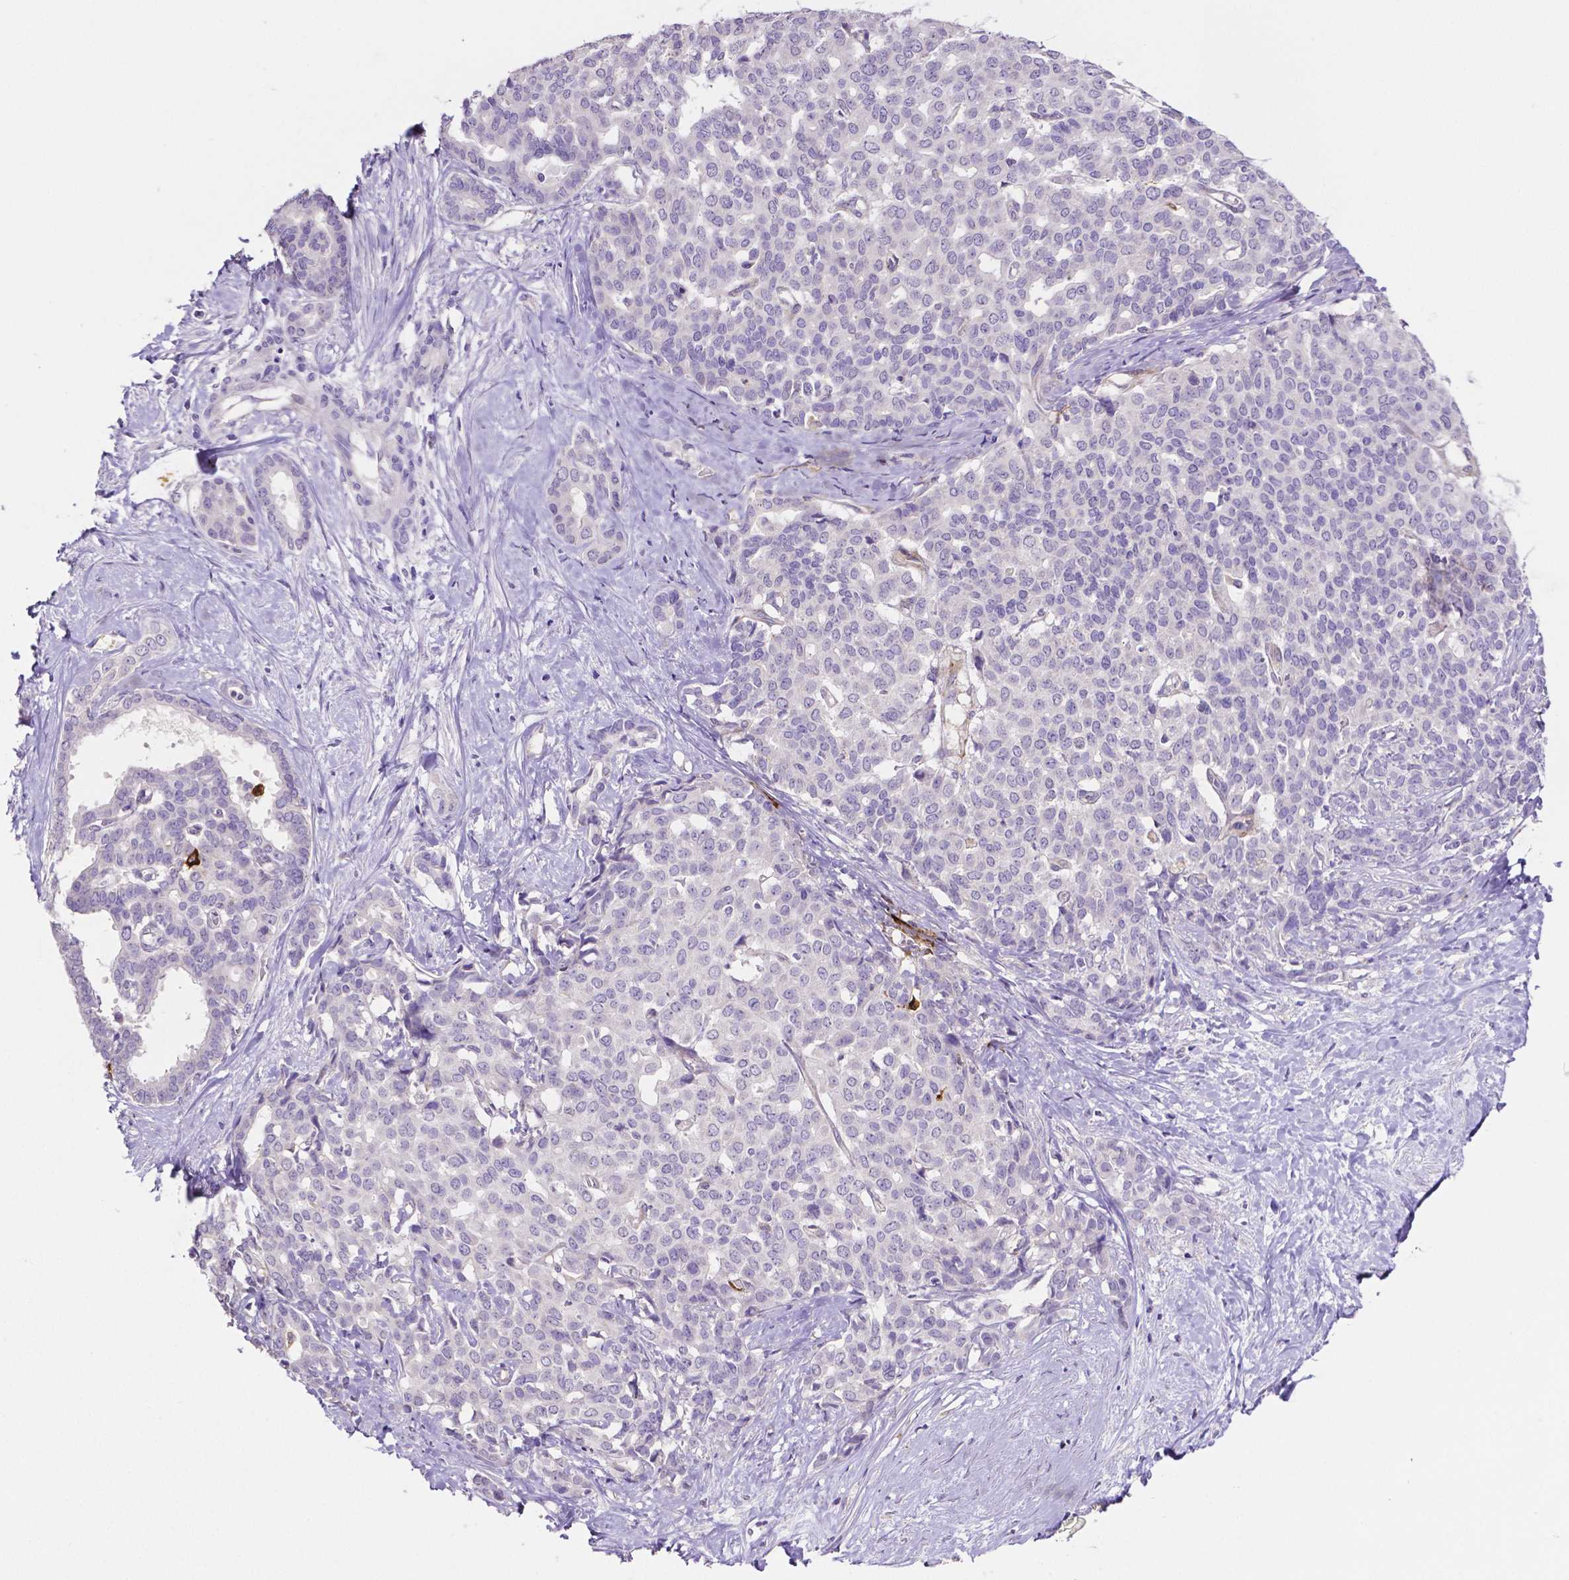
{"staining": {"intensity": "negative", "quantity": "none", "location": "none"}, "tissue": "liver cancer", "cell_type": "Tumor cells", "image_type": "cancer", "snomed": [{"axis": "morphology", "description": "Cholangiocarcinoma"}, {"axis": "topography", "description": "Liver"}], "caption": "Human liver cancer stained for a protein using immunohistochemistry (IHC) shows no expression in tumor cells.", "gene": "MMP9", "patient": {"sex": "female", "age": 47}}